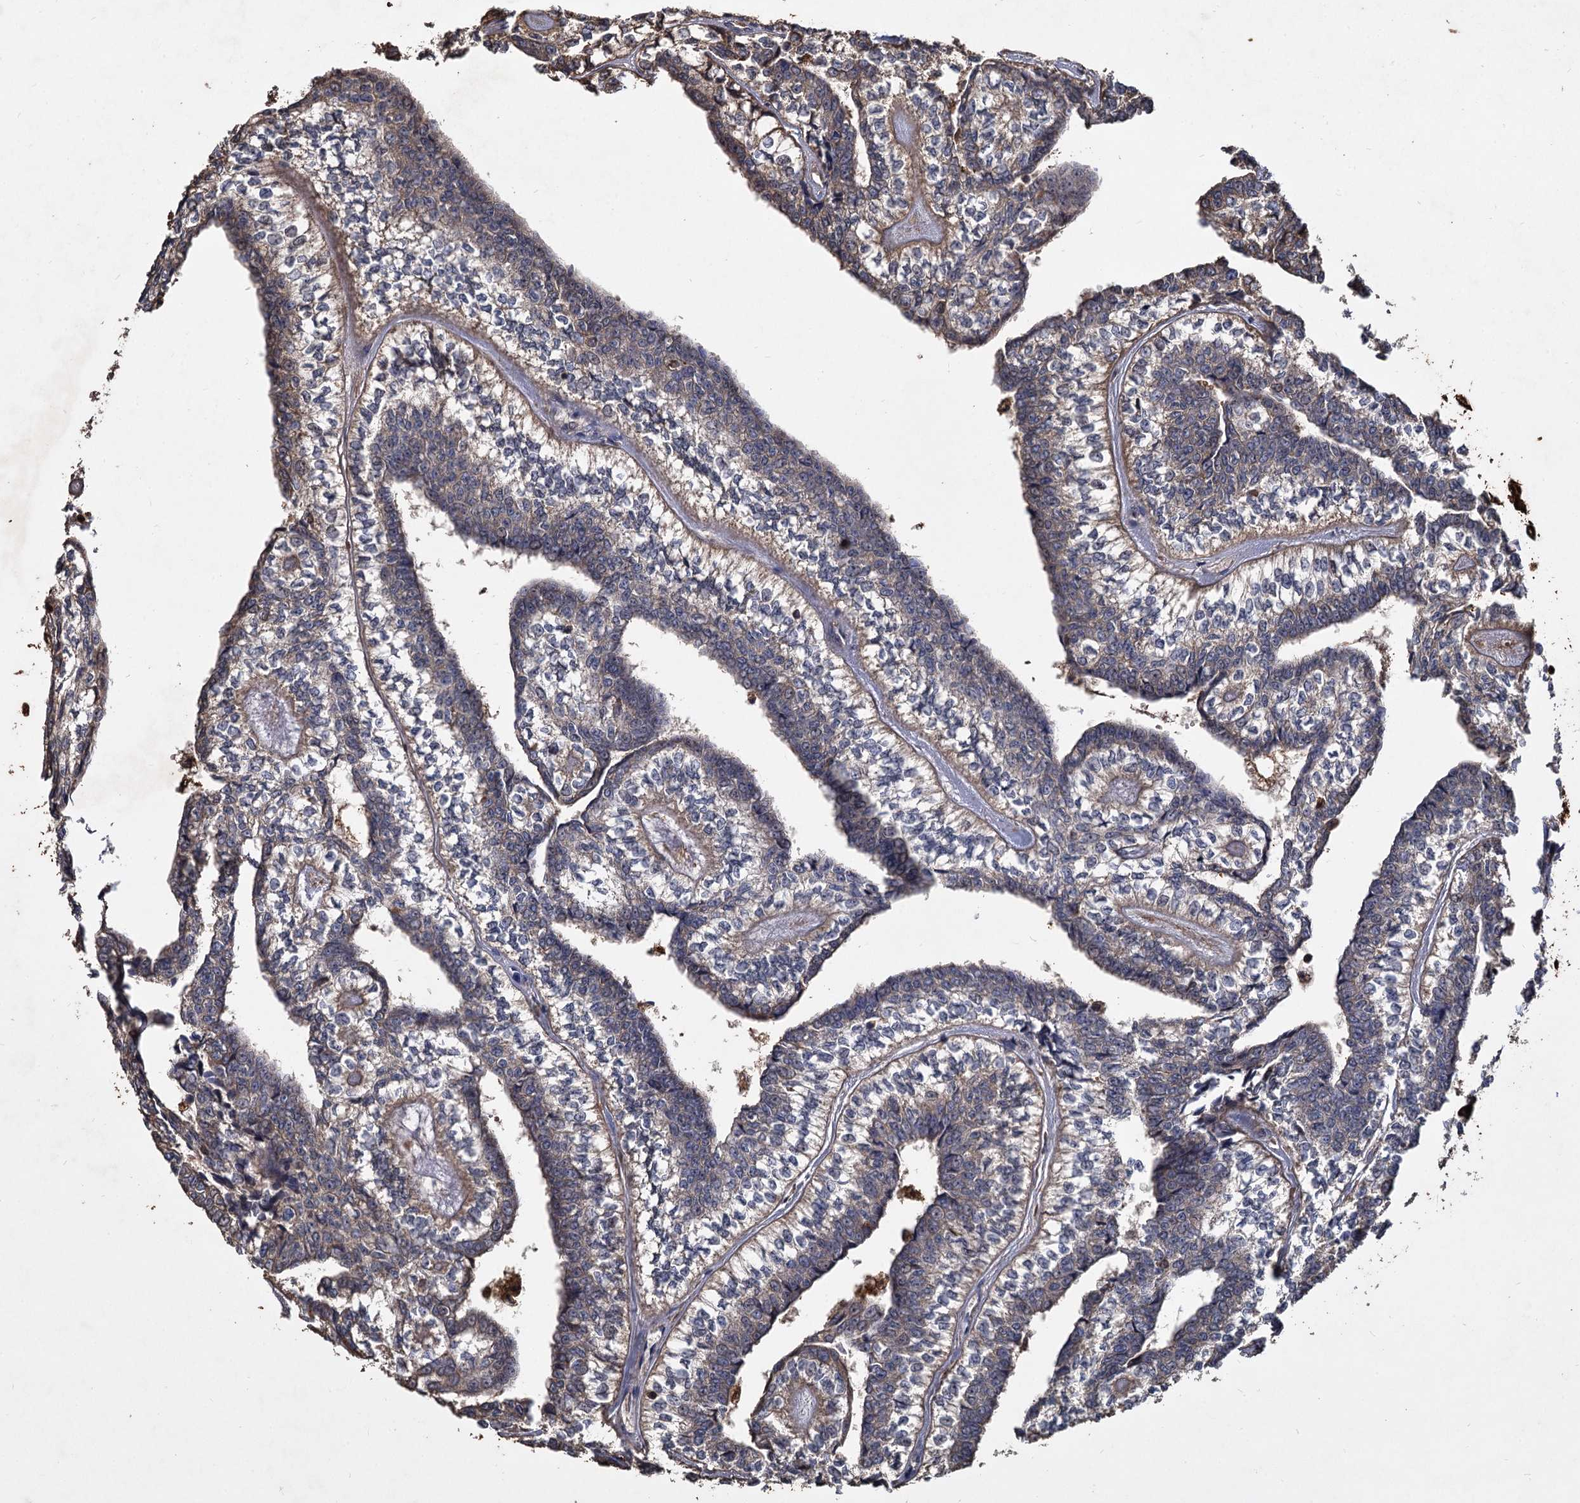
{"staining": {"intensity": "weak", "quantity": "<25%", "location": "cytoplasmic/membranous"}, "tissue": "head and neck cancer", "cell_type": "Tumor cells", "image_type": "cancer", "snomed": [{"axis": "morphology", "description": "Adenocarcinoma, NOS"}, {"axis": "topography", "description": "Head-Neck"}], "caption": "Immunohistochemistry of human adenocarcinoma (head and neck) exhibits no expression in tumor cells. (Immunohistochemistry, brightfield microscopy, high magnification).", "gene": "GCLC", "patient": {"sex": "female", "age": 73}}